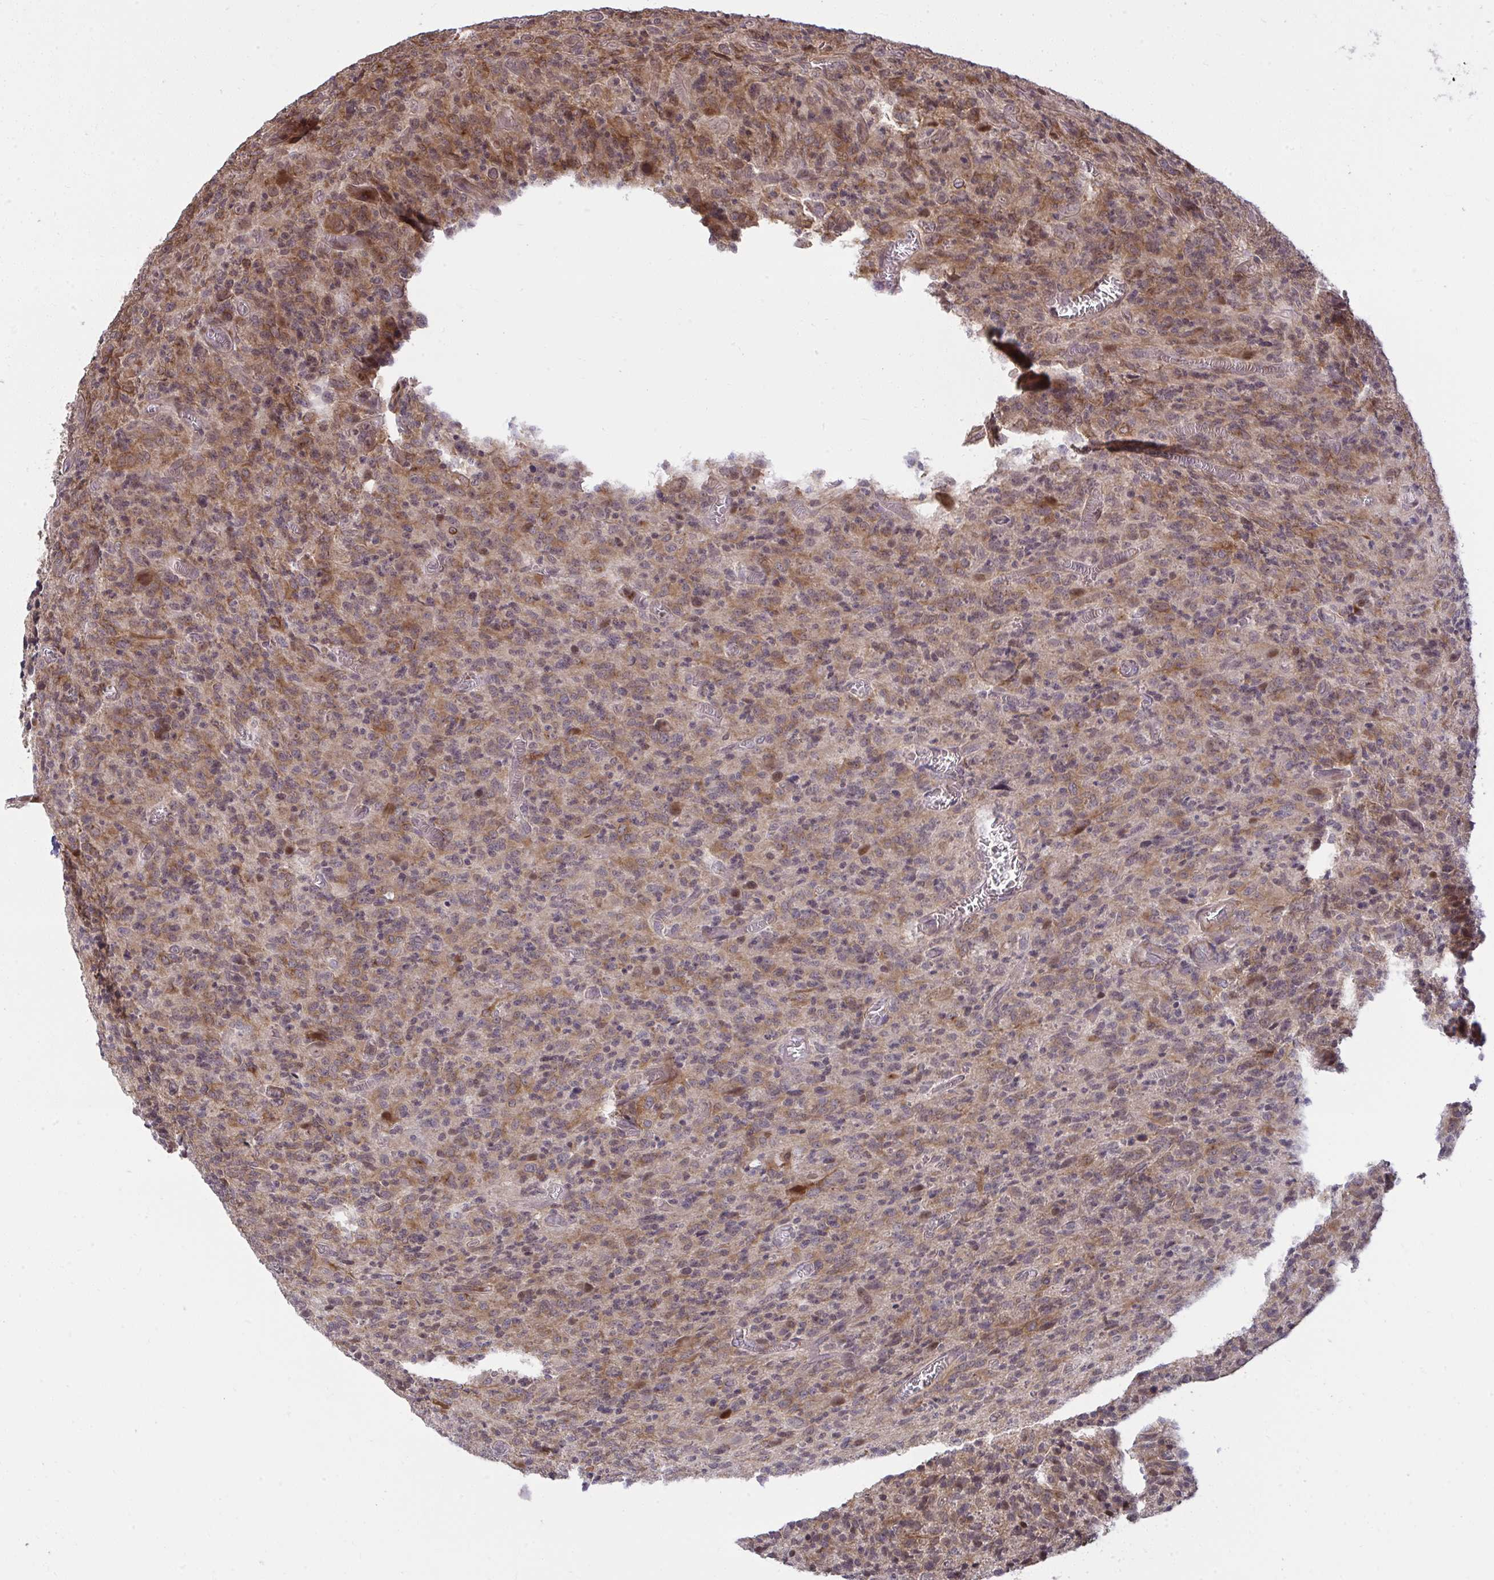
{"staining": {"intensity": "moderate", "quantity": ">75%", "location": "cytoplasmic/membranous,nuclear"}, "tissue": "glioma", "cell_type": "Tumor cells", "image_type": "cancer", "snomed": [{"axis": "morphology", "description": "Glioma, malignant, High grade"}, {"axis": "topography", "description": "Brain"}], "caption": "Moderate cytoplasmic/membranous and nuclear expression for a protein is appreciated in approximately >75% of tumor cells of malignant high-grade glioma using IHC.", "gene": "ZSCAN9", "patient": {"sex": "male", "age": 76}}